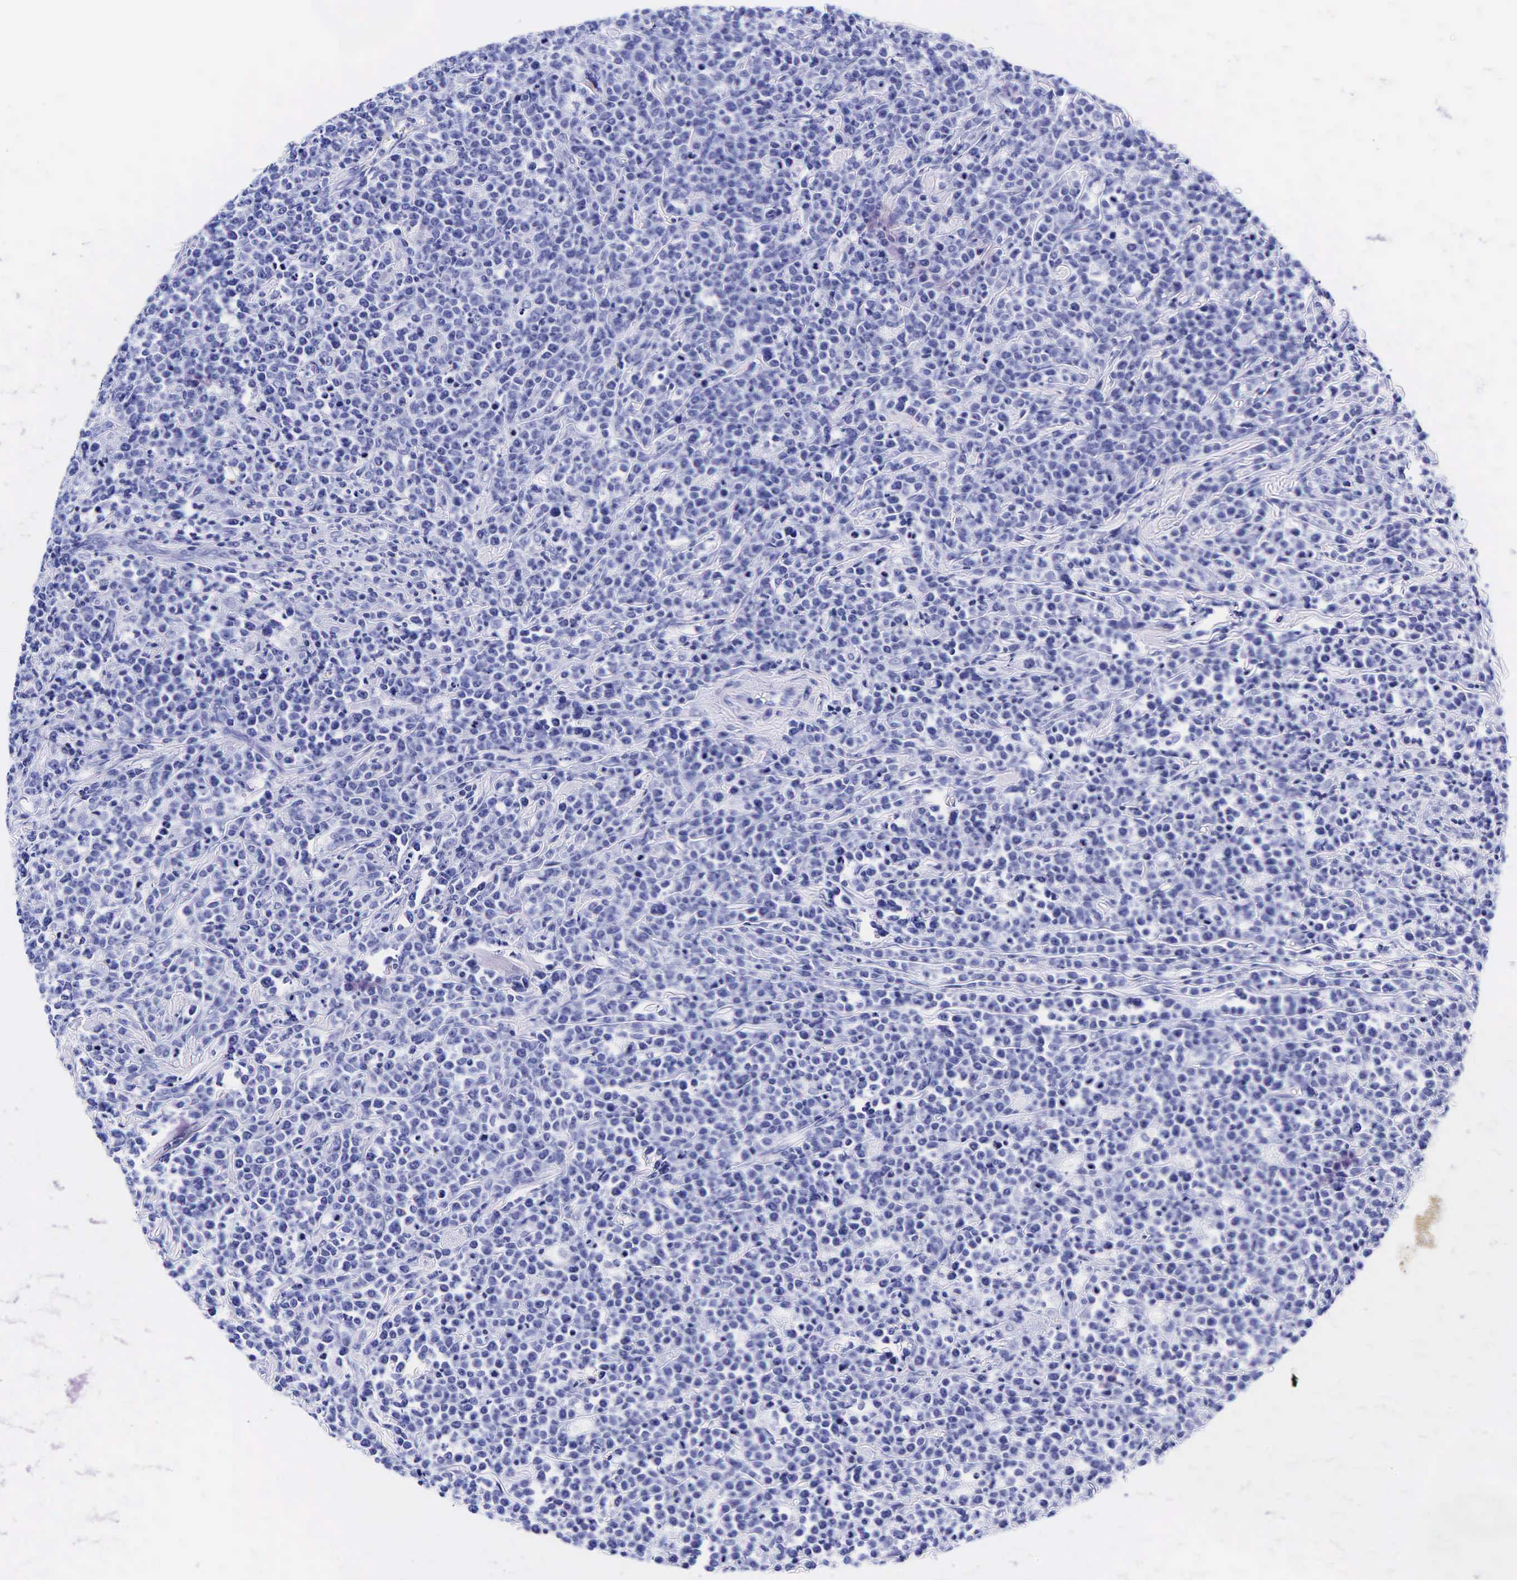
{"staining": {"intensity": "negative", "quantity": "none", "location": "none"}, "tissue": "lymphoma", "cell_type": "Tumor cells", "image_type": "cancer", "snomed": [{"axis": "morphology", "description": "Malignant lymphoma, non-Hodgkin's type, High grade"}, {"axis": "topography", "description": "Small intestine"}, {"axis": "topography", "description": "Colon"}], "caption": "There is no significant staining in tumor cells of malignant lymphoma, non-Hodgkin's type (high-grade). (DAB immunohistochemistry (IHC) with hematoxylin counter stain).", "gene": "GCG", "patient": {"sex": "male", "age": 8}}